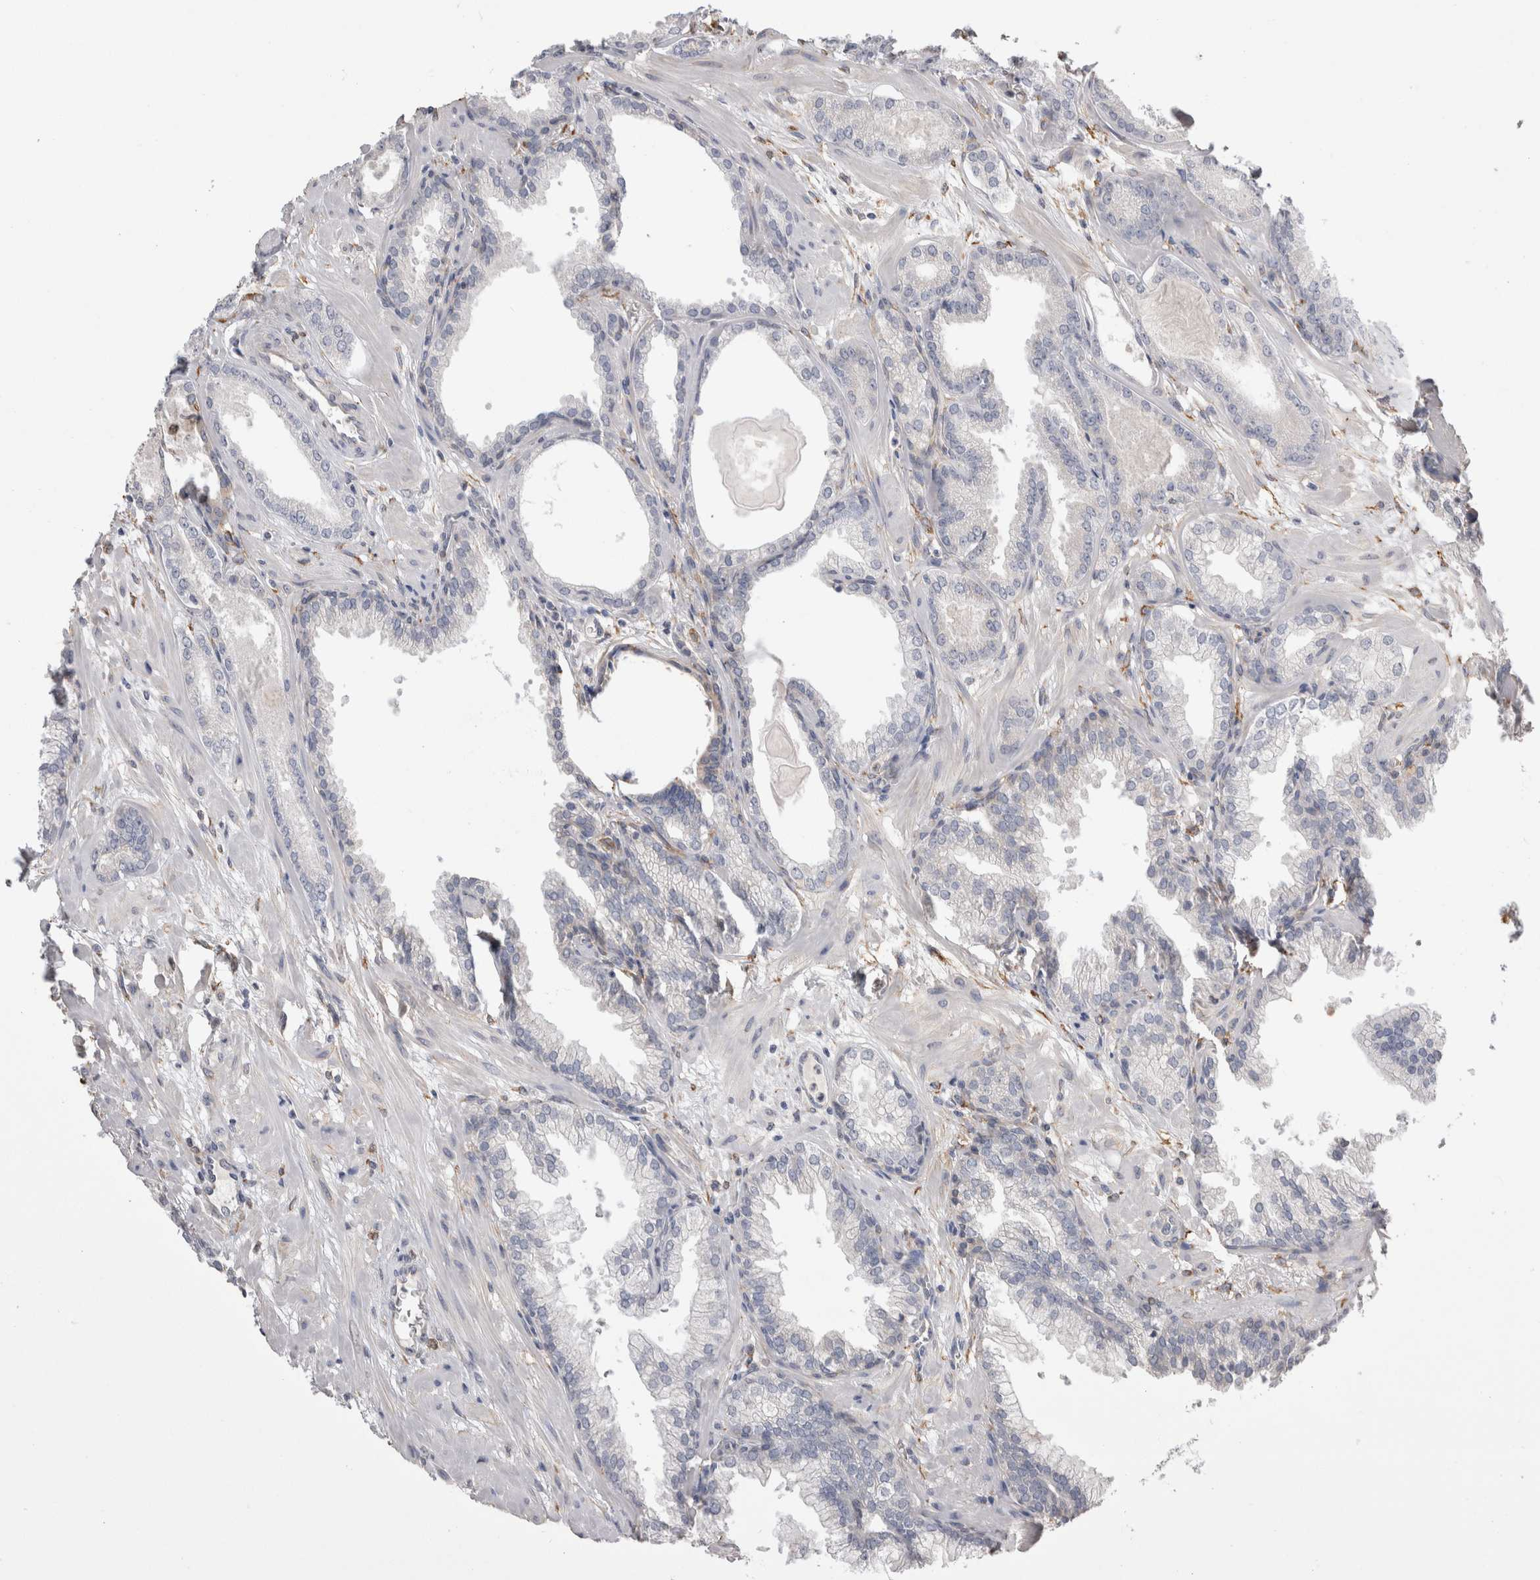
{"staining": {"intensity": "negative", "quantity": "none", "location": "none"}, "tissue": "prostate cancer", "cell_type": "Tumor cells", "image_type": "cancer", "snomed": [{"axis": "morphology", "description": "Adenocarcinoma, Low grade"}, {"axis": "topography", "description": "Prostate"}], "caption": "A high-resolution image shows immunohistochemistry staining of prostate cancer (adenocarcinoma (low-grade)), which reveals no significant staining in tumor cells.", "gene": "LRPAP1", "patient": {"sex": "male", "age": 59}}